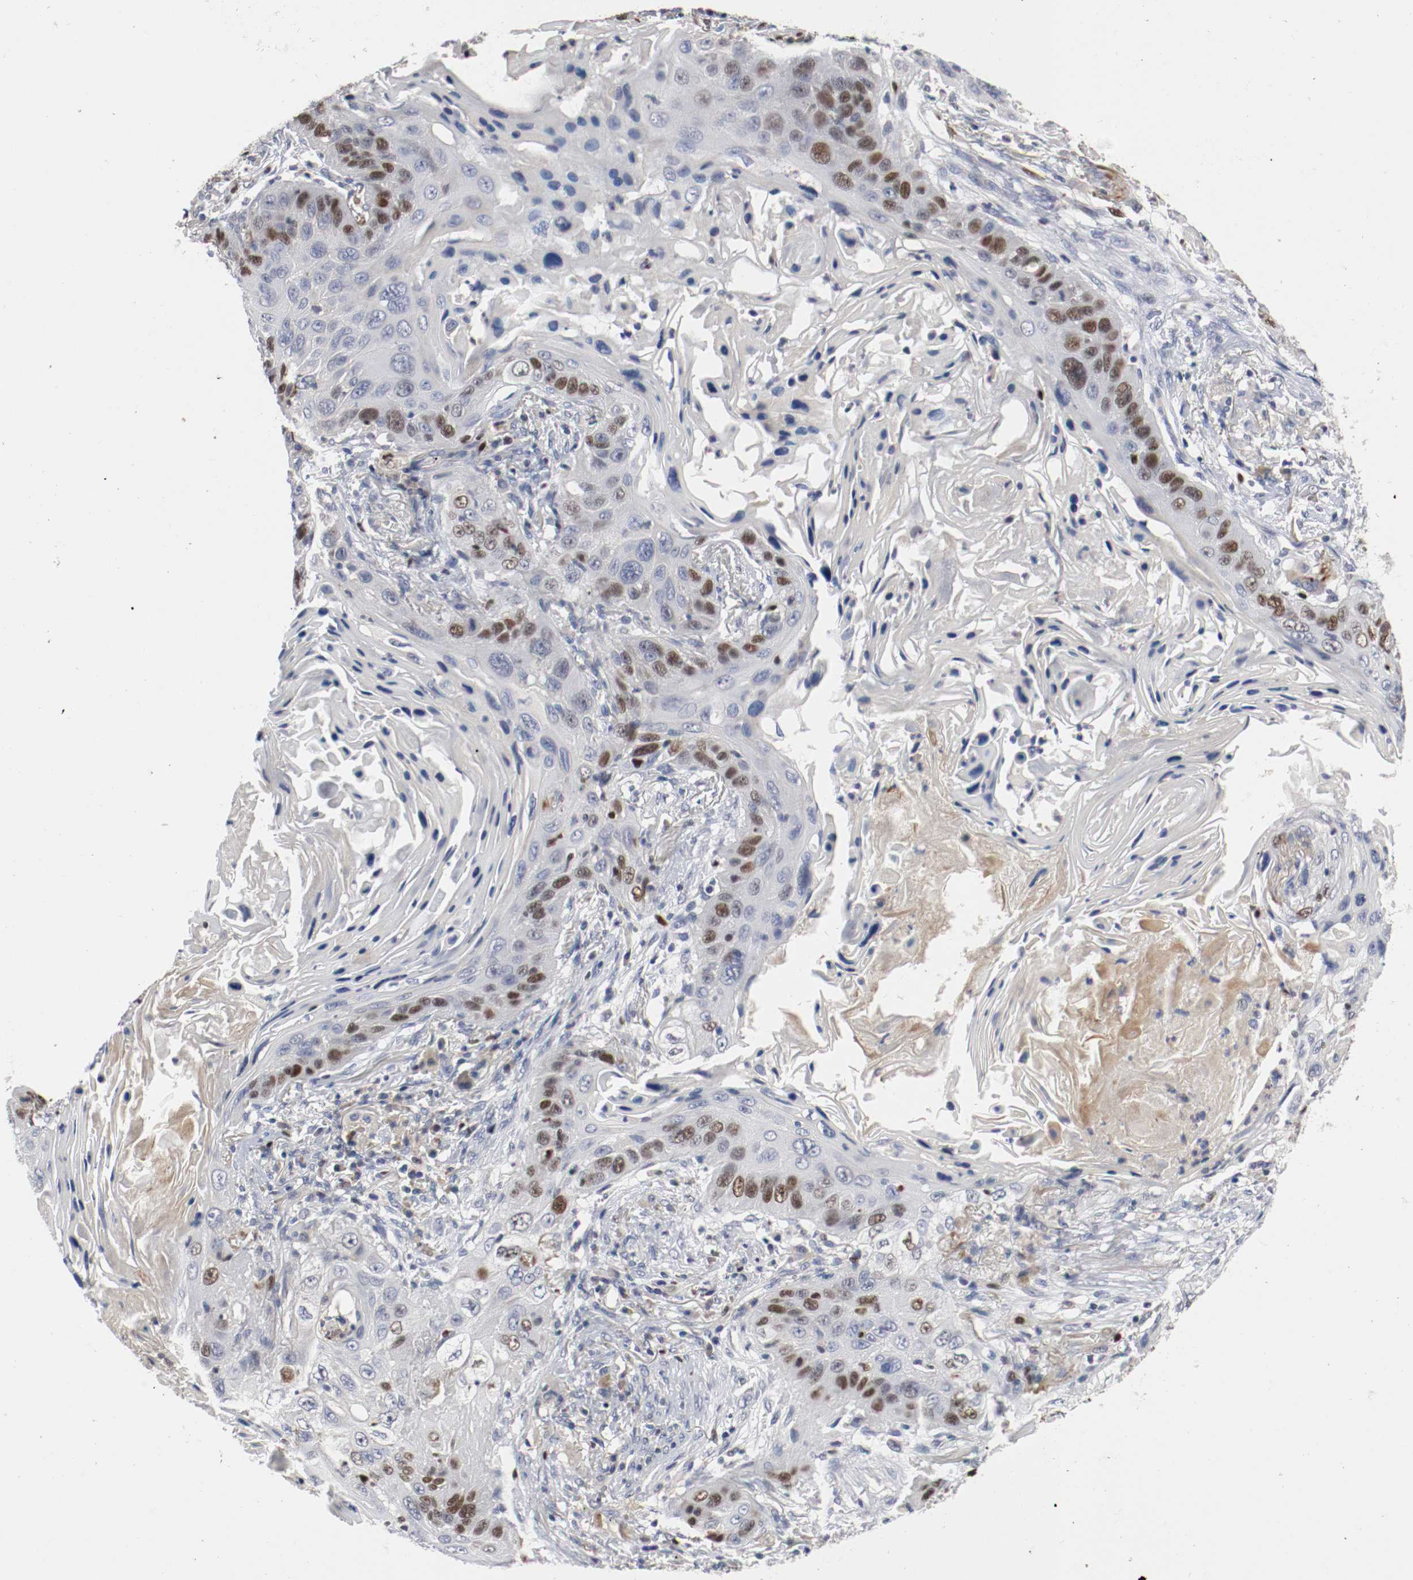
{"staining": {"intensity": "strong", "quantity": "25%-75%", "location": "nuclear"}, "tissue": "lung cancer", "cell_type": "Tumor cells", "image_type": "cancer", "snomed": [{"axis": "morphology", "description": "Squamous cell carcinoma, NOS"}, {"axis": "topography", "description": "Lung"}], "caption": "An image showing strong nuclear expression in about 25%-75% of tumor cells in lung cancer (squamous cell carcinoma), as visualized by brown immunohistochemical staining.", "gene": "MCM6", "patient": {"sex": "female", "age": 67}}